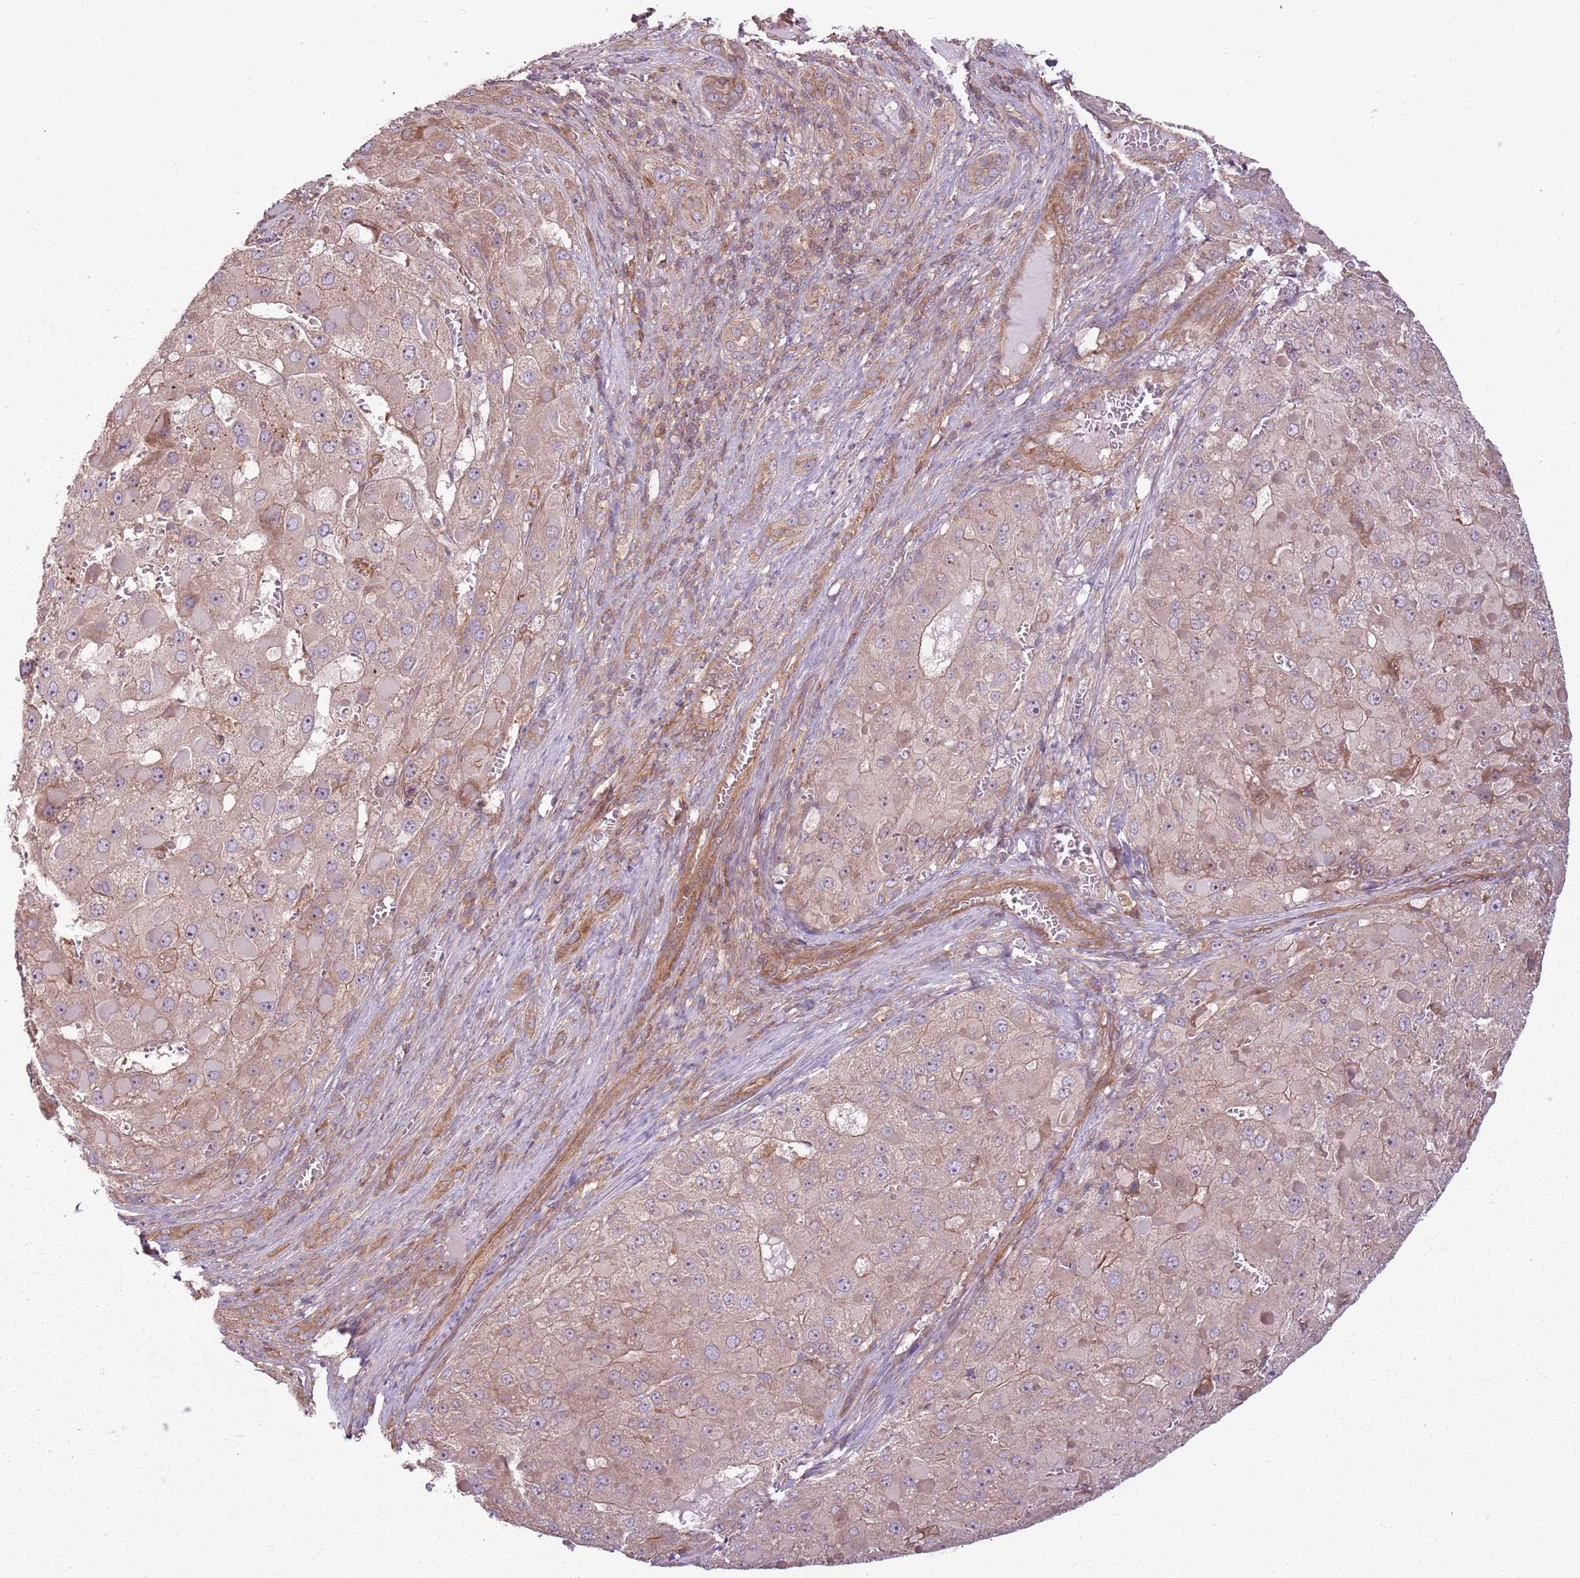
{"staining": {"intensity": "weak", "quantity": ">75%", "location": "cytoplasmic/membranous"}, "tissue": "liver cancer", "cell_type": "Tumor cells", "image_type": "cancer", "snomed": [{"axis": "morphology", "description": "Carcinoma, Hepatocellular, NOS"}, {"axis": "topography", "description": "Liver"}], "caption": "Protein analysis of hepatocellular carcinoma (liver) tissue displays weak cytoplasmic/membranous positivity in about >75% of tumor cells.", "gene": "RPL21", "patient": {"sex": "female", "age": 73}}